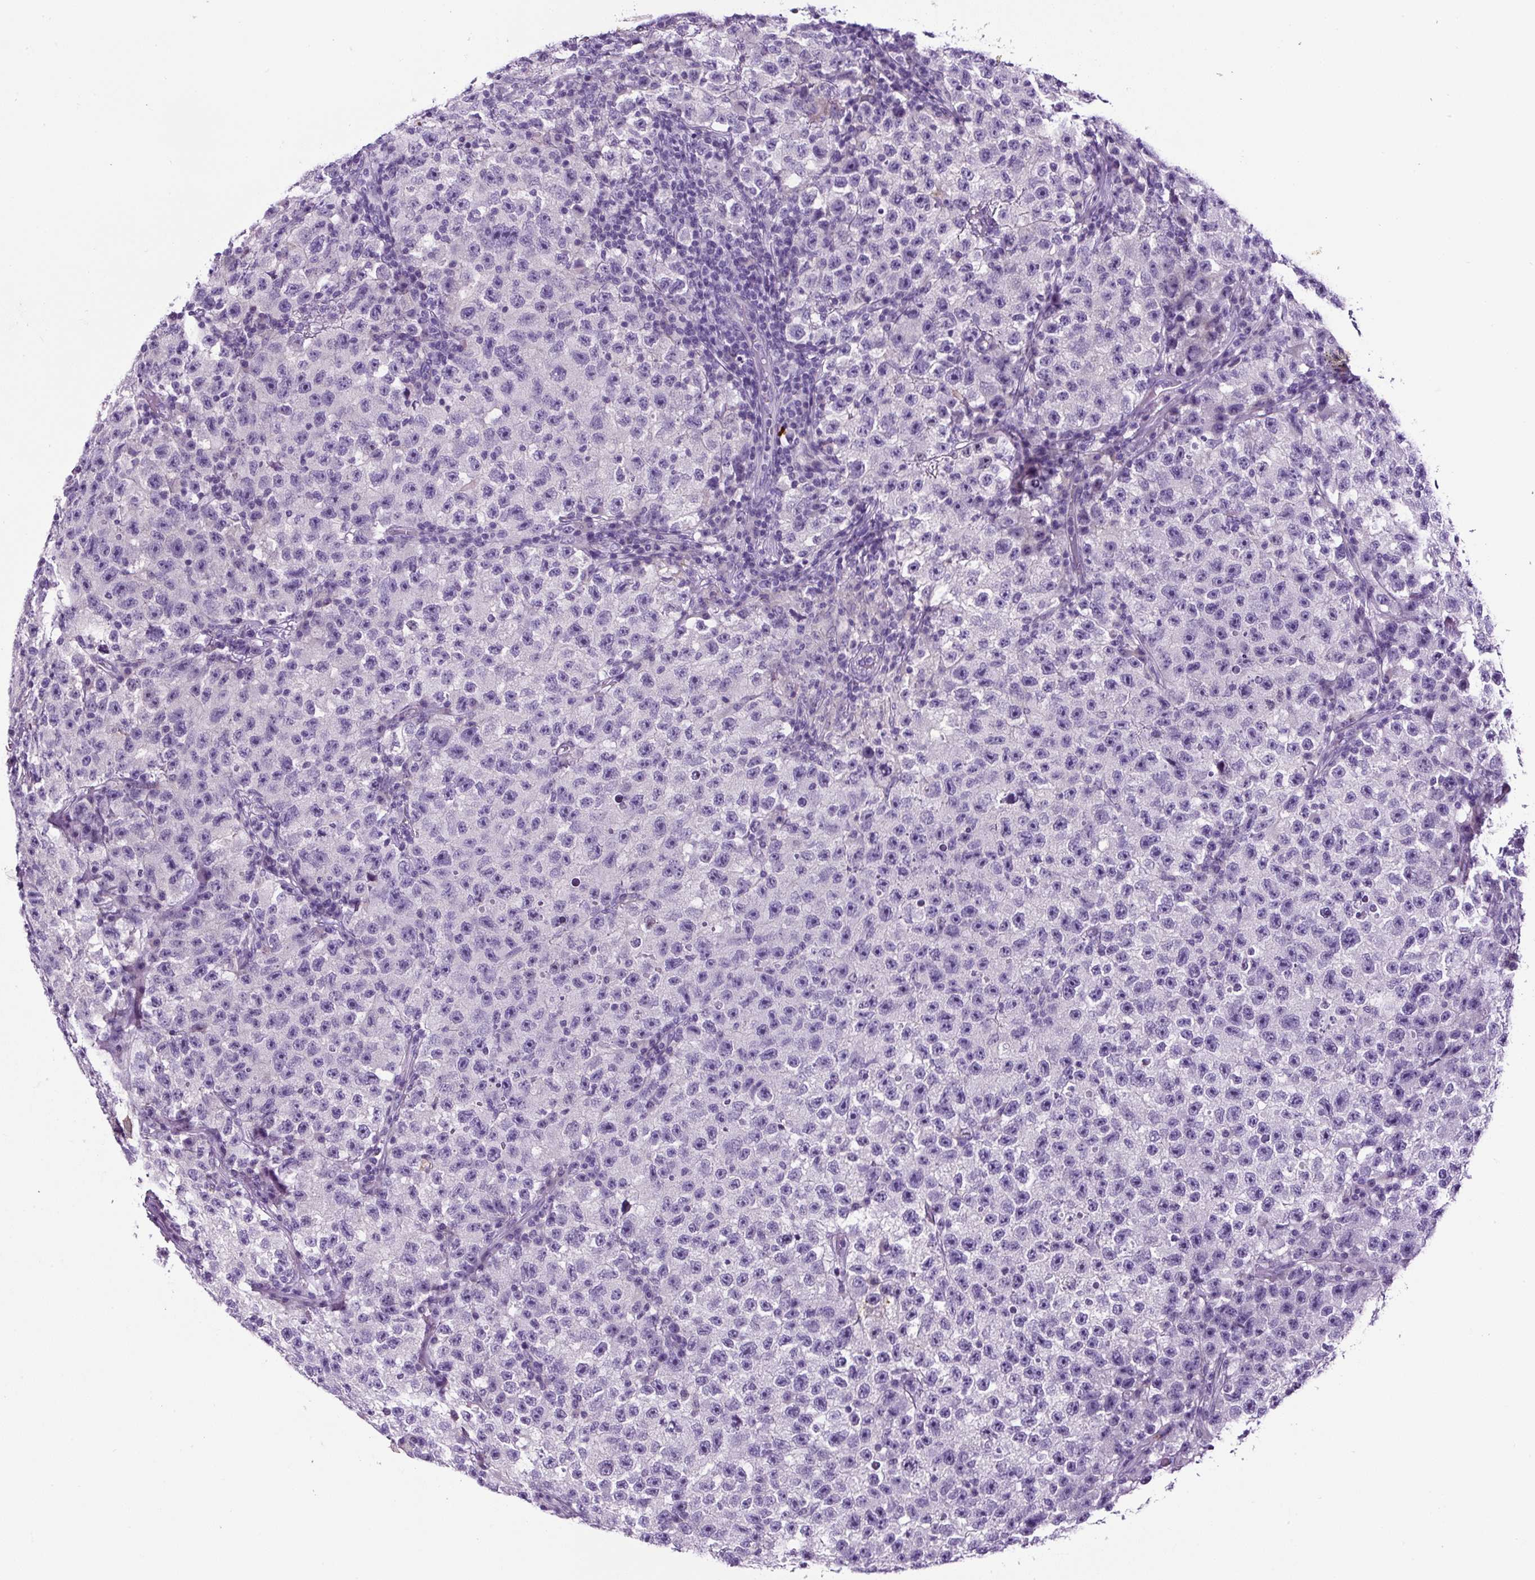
{"staining": {"intensity": "negative", "quantity": "none", "location": "none"}, "tissue": "testis cancer", "cell_type": "Tumor cells", "image_type": "cancer", "snomed": [{"axis": "morphology", "description": "Seminoma, NOS"}, {"axis": "topography", "description": "Testis"}], "caption": "Protein analysis of seminoma (testis) exhibits no significant positivity in tumor cells. (IHC, brightfield microscopy, high magnification).", "gene": "SP8", "patient": {"sex": "male", "age": 22}}